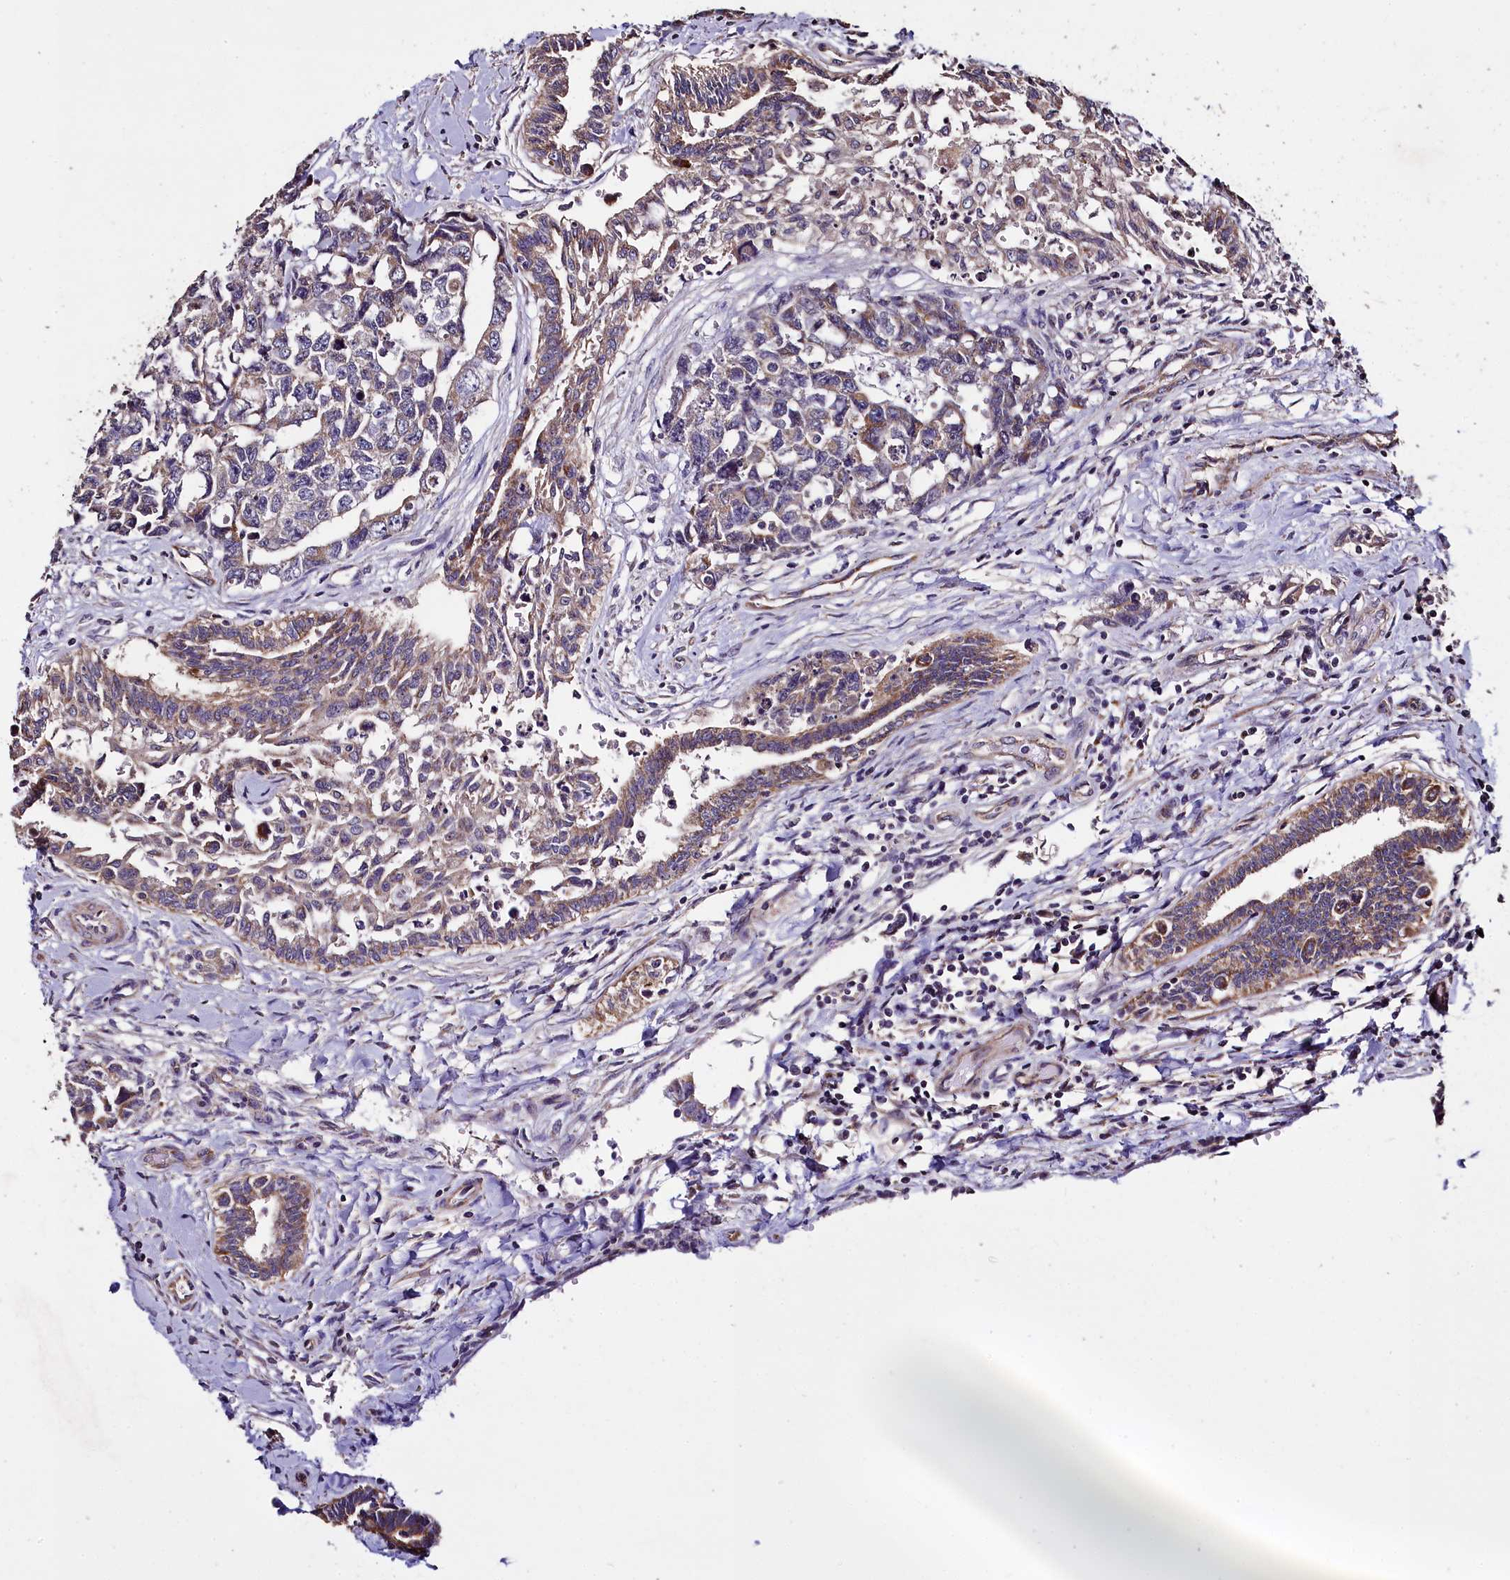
{"staining": {"intensity": "weak", "quantity": "25%-75%", "location": "cytoplasmic/membranous"}, "tissue": "testis cancer", "cell_type": "Tumor cells", "image_type": "cancer", "snomed": [{"axis": "morphology", "description": "Carcinoma, Embryonal, NOS"}, {"axis": "topography", "description": "Testis"}], "caption": "Protein analysis of embryonal carcinoma (testis) tissue exhibits weak cytoplasmic/membranous expression in approximately 25%-75% of tumor cells.", "gene": "COQ9", "patient": {"sex": "male", "age": 31}}